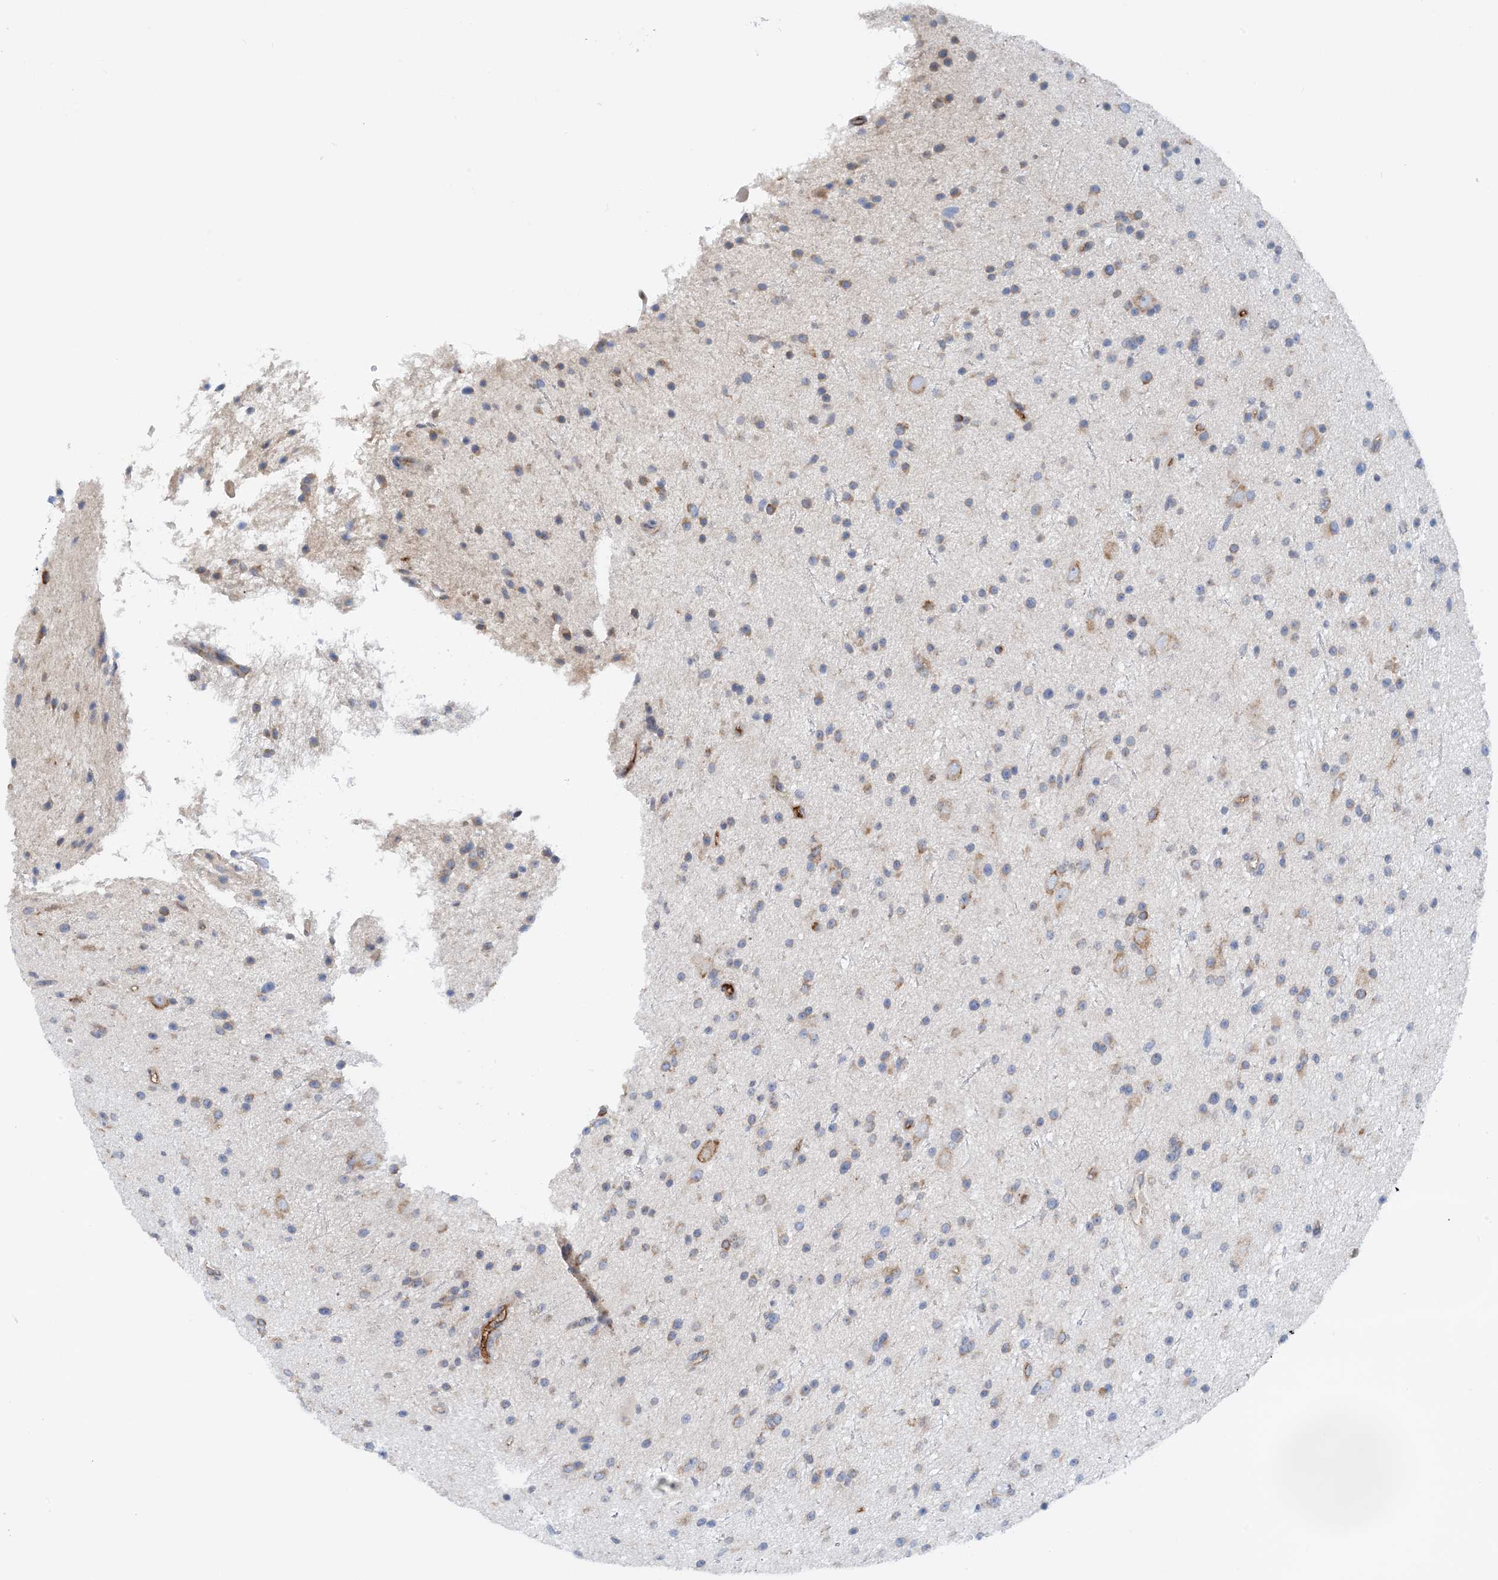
{"staining": {"intensity": "weak", "quantity": "25%-75%", "location": "cytoplasmic/membranous"}, "tissue": "glioma", "cell_type": "Tumor cells", "image_type": "cancer", "snomed": [{"axis": "morphology", "description": "Glioma, malignant, Low grade"}, {"axis": "topography", "description": "Cerebral cortex"}], "caption": "Tumor cells exhibit low levels of weak cytoplasmic/membranous staining in approximately 25%-75% of cells in glioma. (DAB (3,3'-diaminobenzidine) = brown stain, brightfield microscopy at high magnification).", "gene": "SLC5A11", "patient": {"sex": "female", "age": 39}}